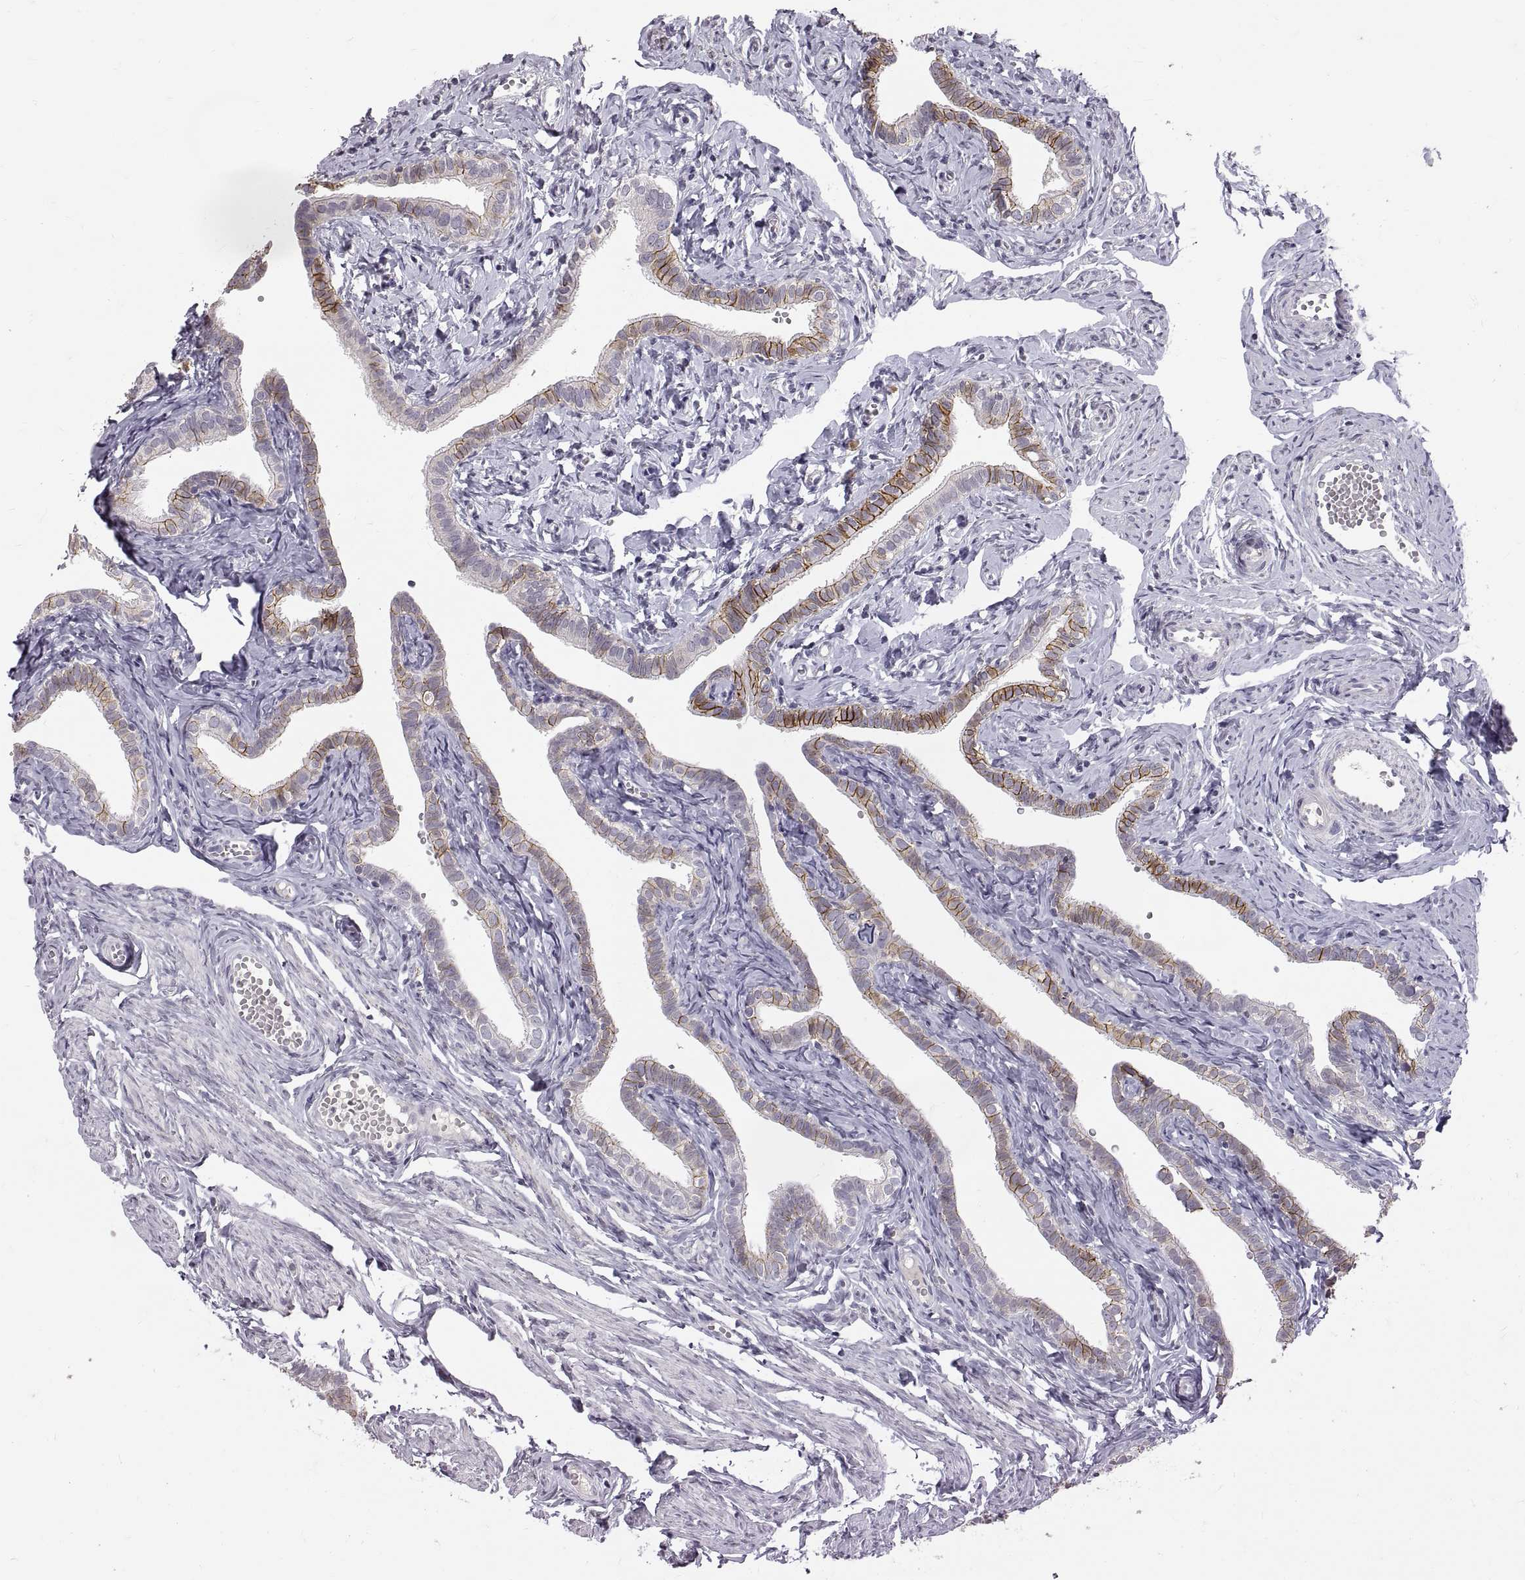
{"staining": {"intensity": "strong", "quantity": "25%-75%", "location": "cytoplasmic/membranous"}, "tissue": "fallopian tube", "cell_type": "Glandular cells", "image_type": "normal", "snomed": [{"axis": "morphology", "description": "Normal tissue, NOS"}, {"axis": "topography", "description": "Fallopian tube"}], "caption": "Protein expression analysis of unremarkable fallopian tube demonstrates strong cytoplasmic/membranous staining in about 25%-75% of glandular cells. Nuclei are stained in blue.", "gene": "CDH2", "patient": {"sex": "female", "age": 41}}